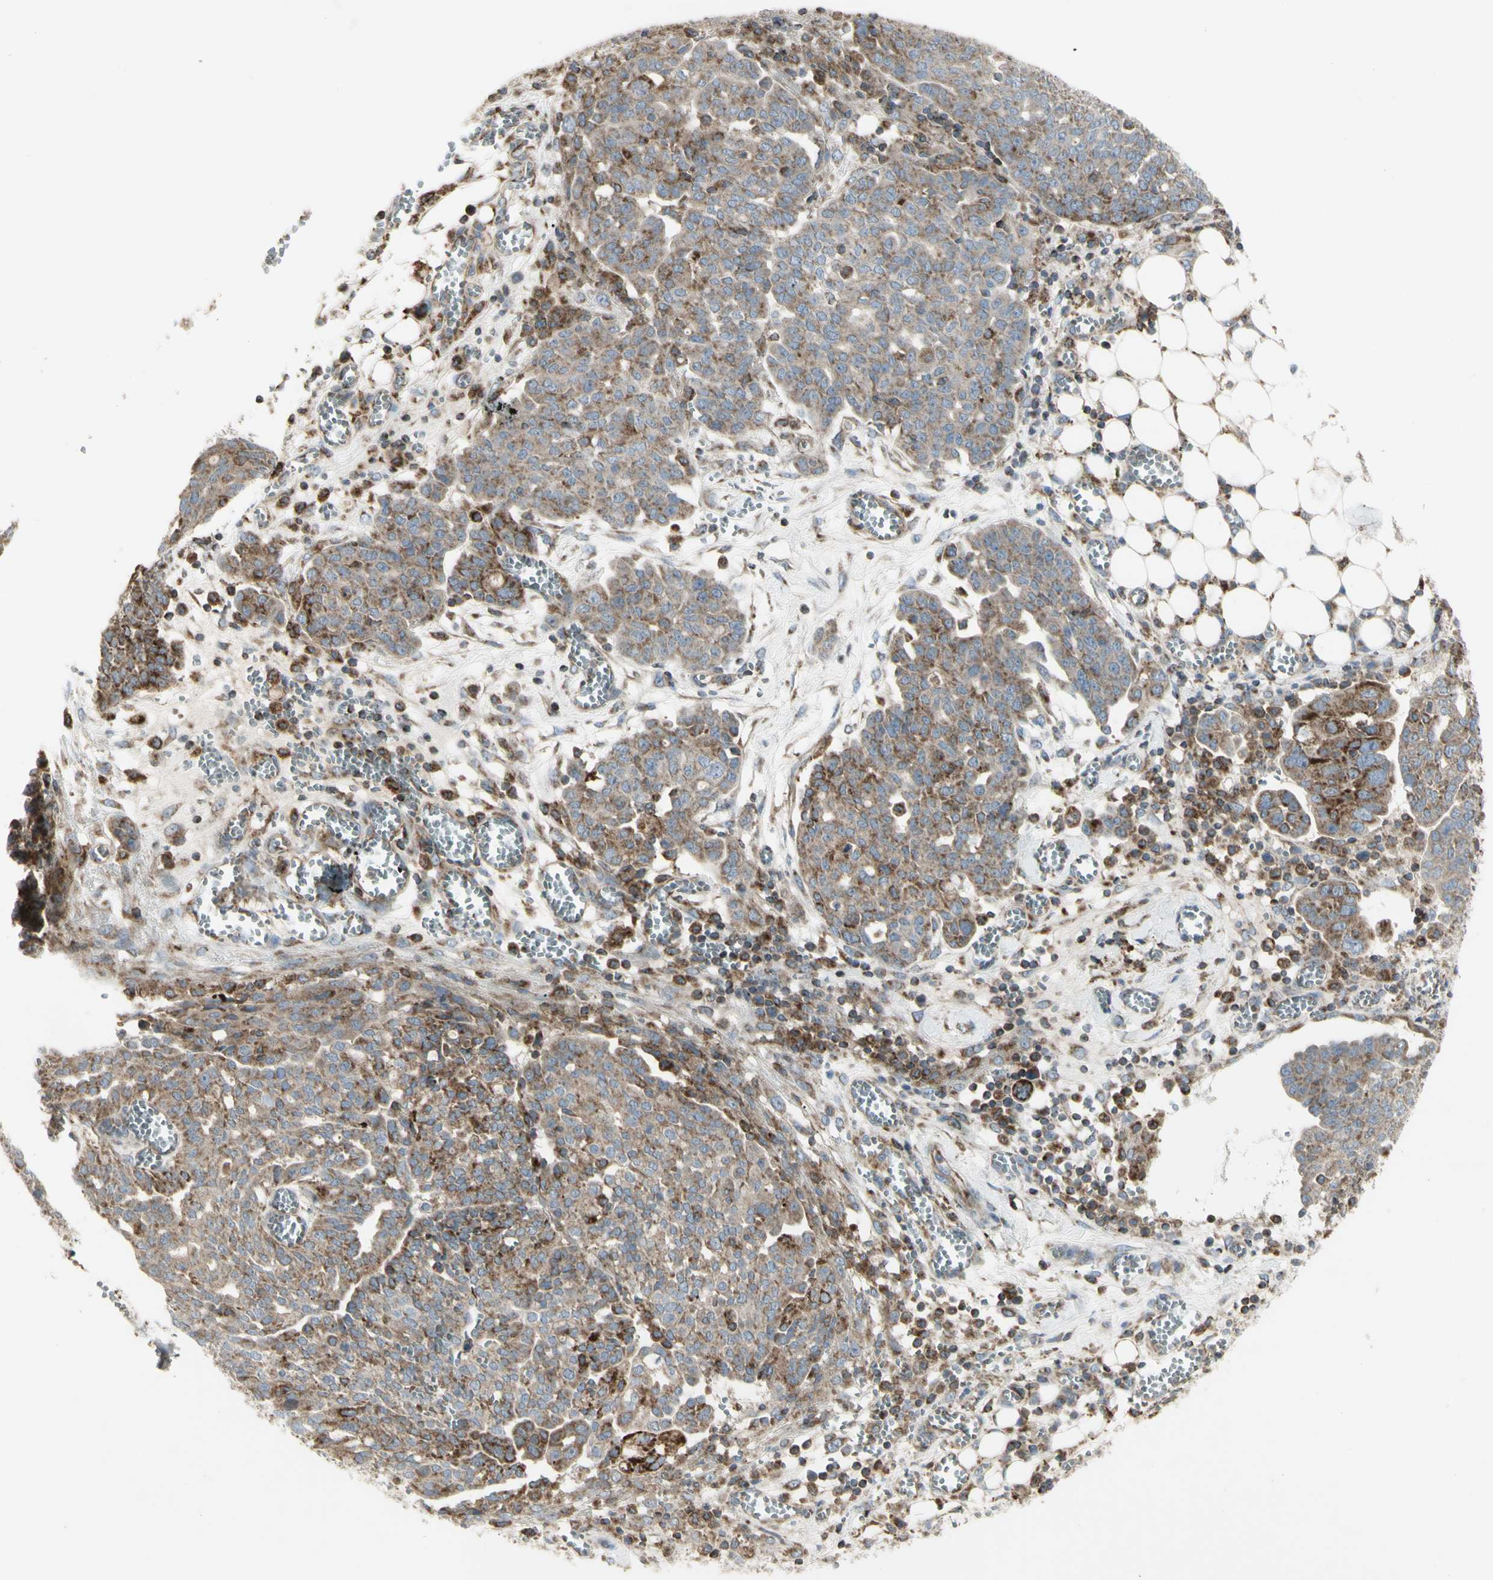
{"staining": {"intensity": "moderate", "quantity": ">75%", "location": "cytoplasmic/membranous"}, "tissue": "ovarian cancer", "cell_type": "Tumor cells", "image_type": "cancer", "snomed": [{"axis": "morphology", "description": "Cystadenocarcinoma, serous, NOS"}, {"axis": "topography", "description": "Soft tissue"}, {"axis": "topography", "description": "Ovary"}], "caption": "Ovarian cancer was stained to show a protein in brown. There is medium levels of moderate cytoplasmic/membranous expression in approximately >75% of tumor cells. (brown staining indicates protein expression, while blue staining denotes nuclei).", "gene": "CYB5R1", "patient": {"sex": "female", "age": 57}}